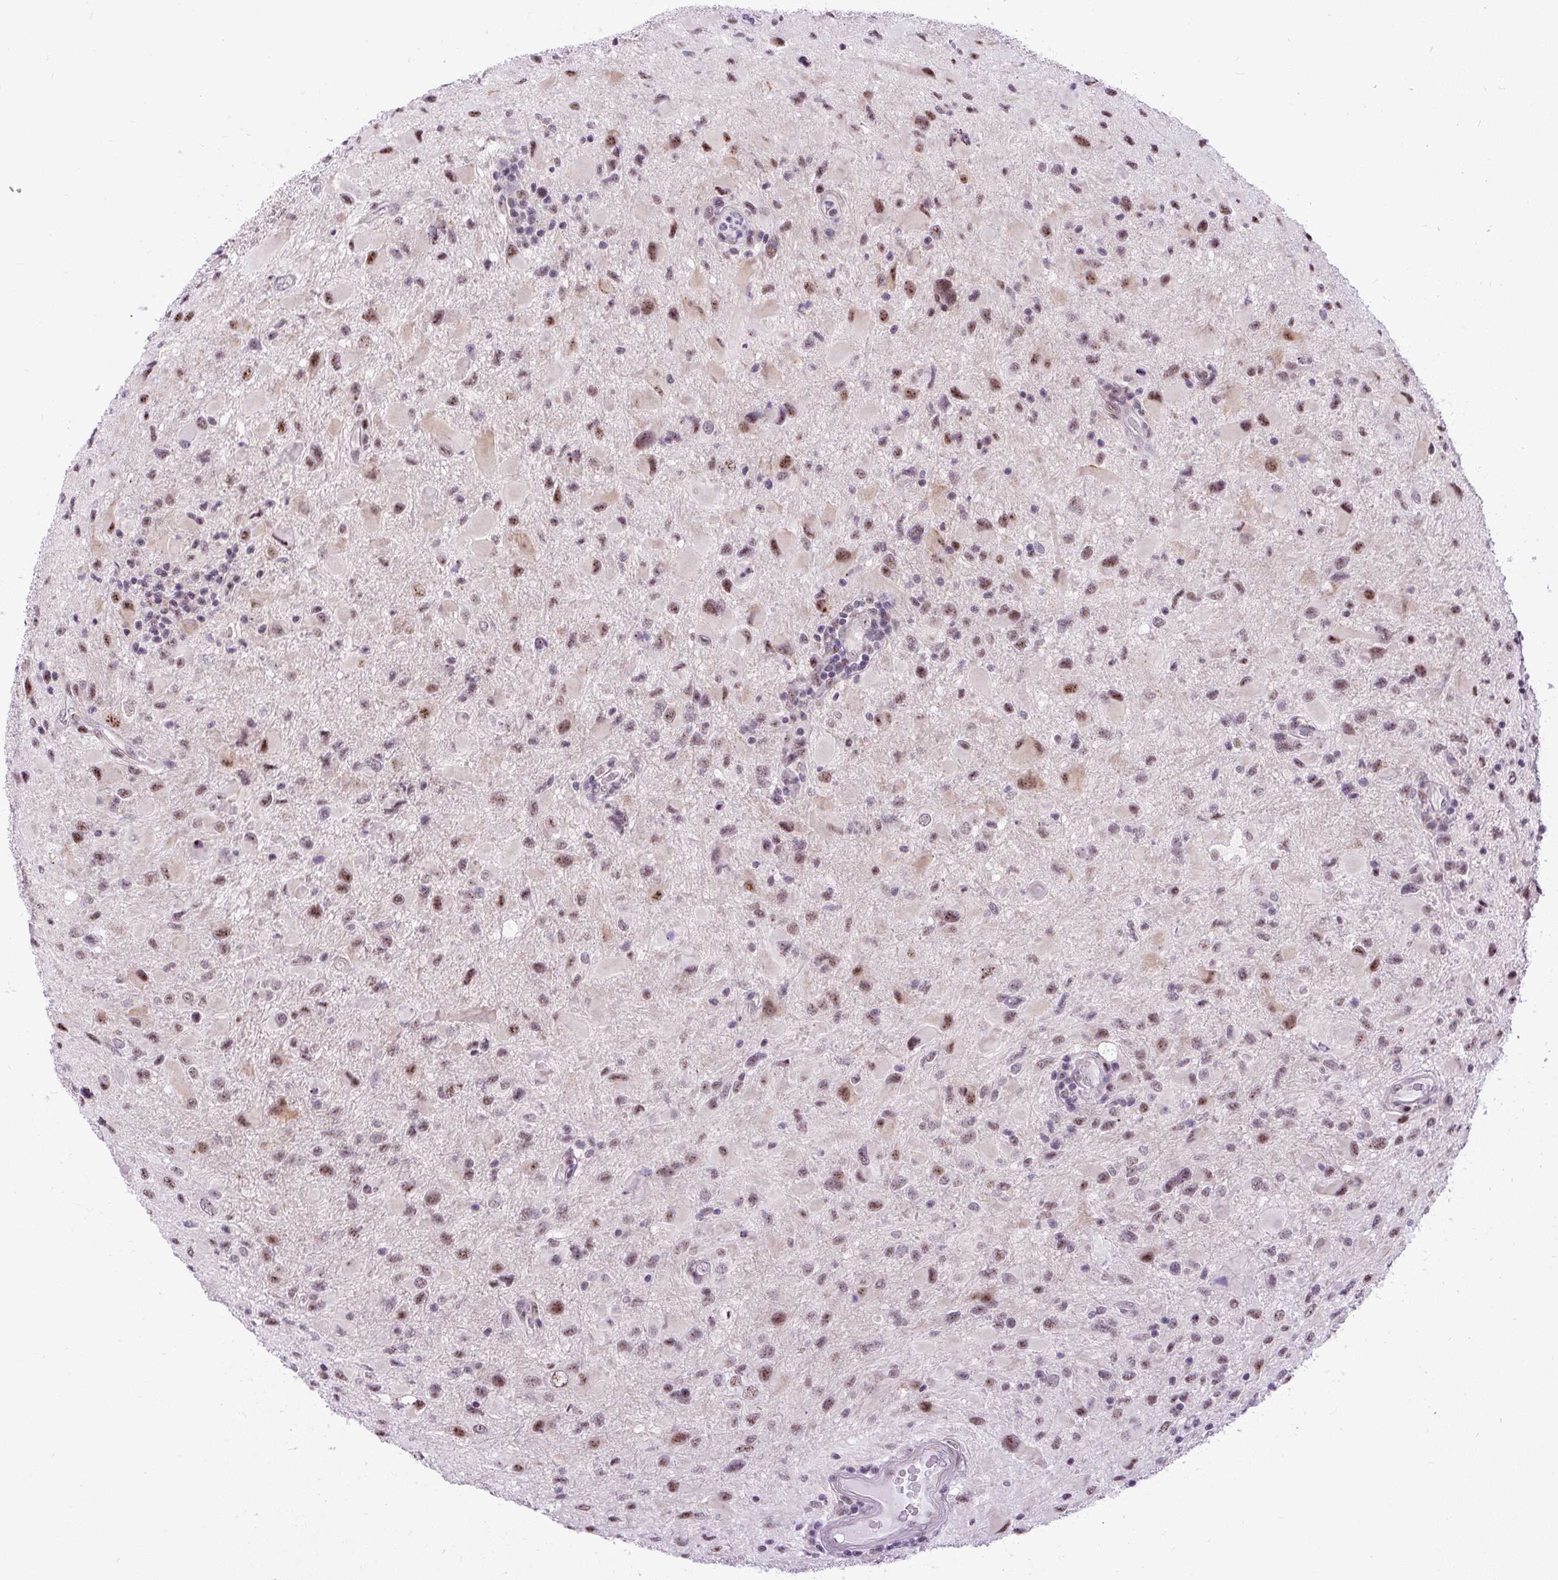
{"staining": {"intensity": "moderate", "quantity": "25%-75%", "location": "nuclear"}, "tissue": "glioma", "cell_type": "Tumor cells", "image_type": "cancer", "snomed": [{"axis": "morphology", "description": "Glioma, malignant, Low grade"}, {"axis": "topography", "description": "Brain"}], "caption": "Tumor cells reveal moderate nuclear expression in approximately 25%-75% of cells in malignant low-grade glioma.", "gene": "SMC5", "patient": {"sex": "female", "age": 32}}